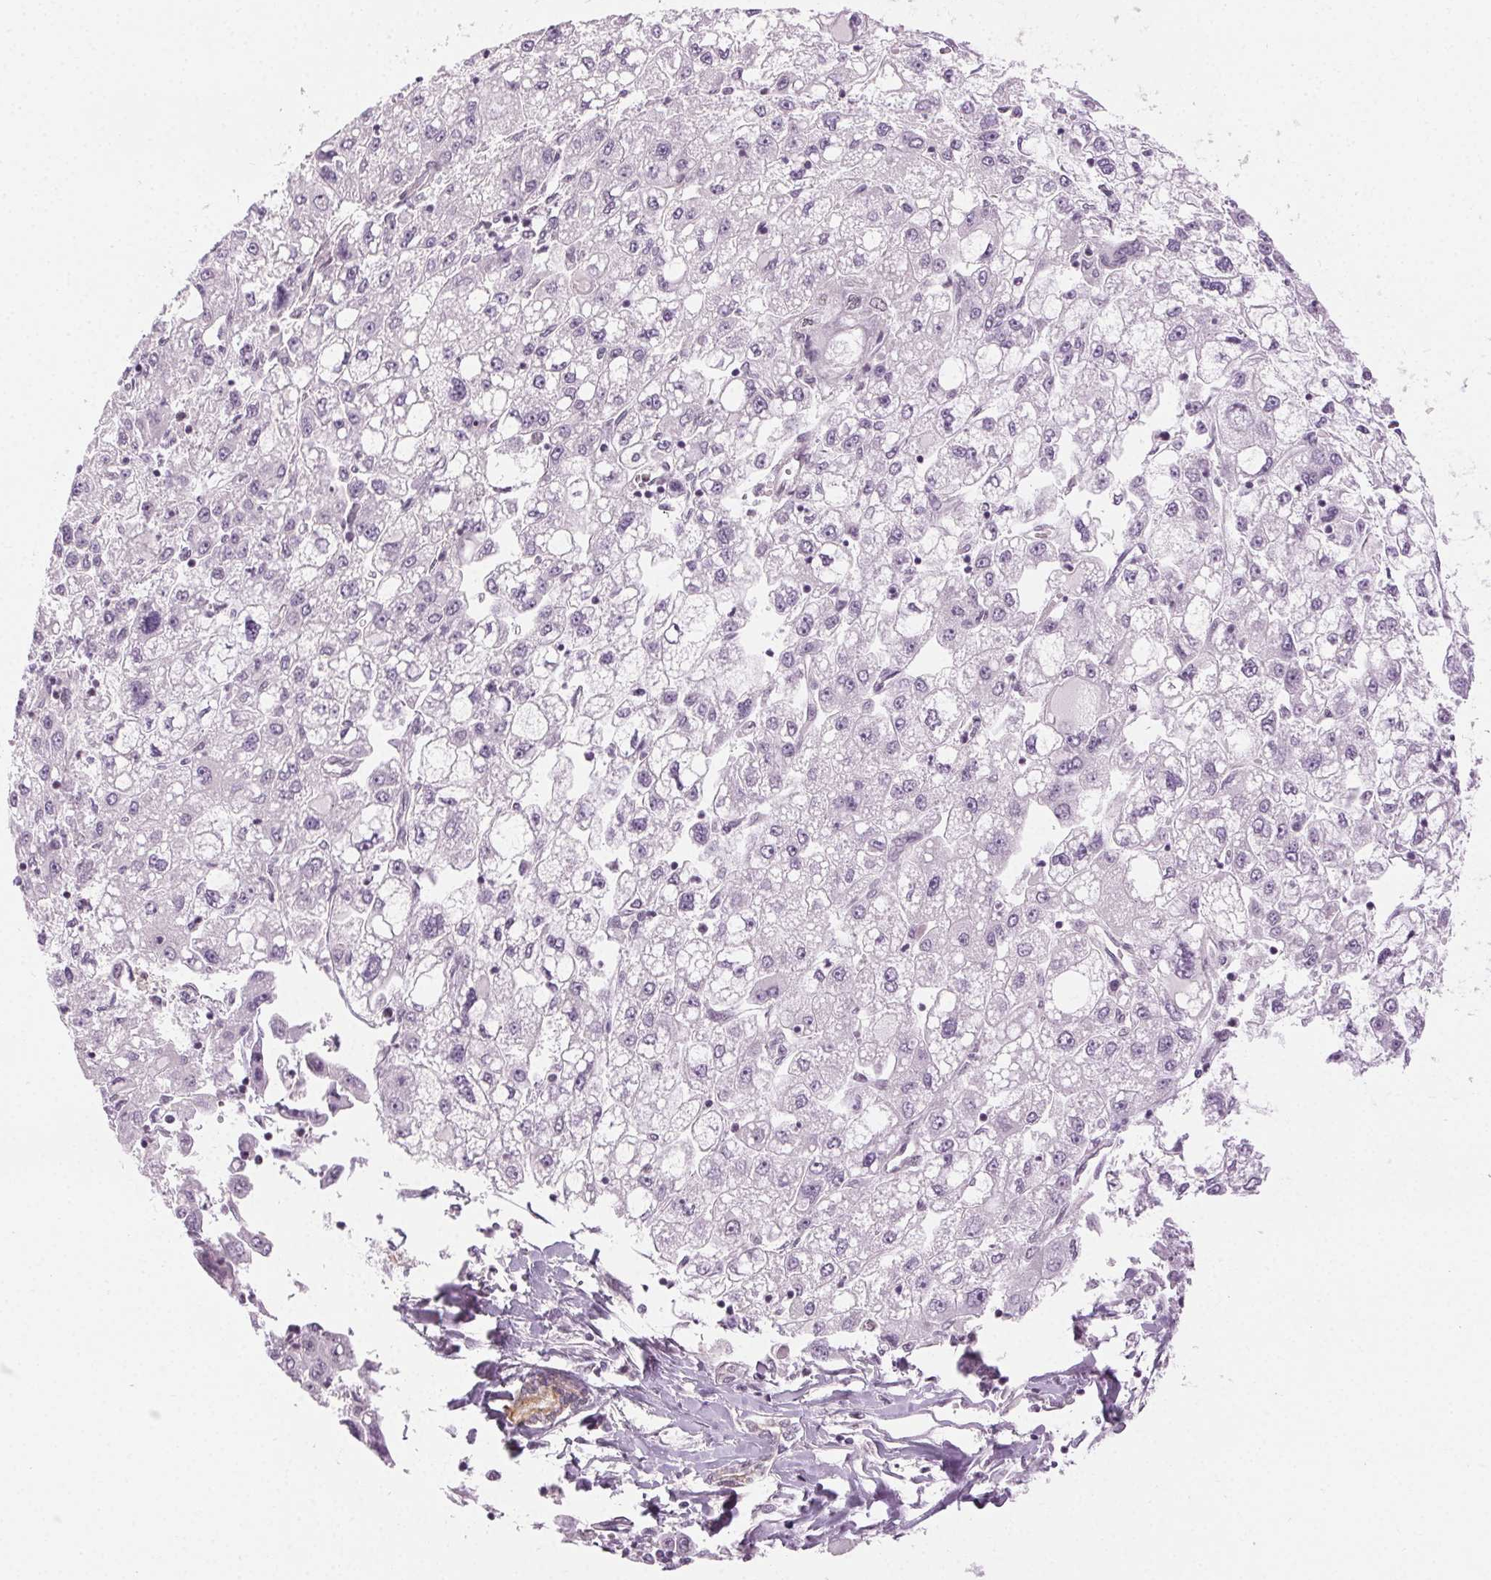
{"staining": {"intensity": "negative", "quantity": "none", "location": "none"}, "tissue": "liver cancer", "cell_type": "Tumor cells", "image_type": "cancer", "snomed": [{"axis": "morphology", "description": "Carcinoma, Hepatocellular, NOS"}, {"axis": "topography", "description": "Liver"}], "caption": "Liver cancer (hepatocellular carcinoma) stained for a protein using immunohistochemistry (IHC) demonstrates no expression tumor cells.", "gene": "AIF1L", "patient": {"sex": "male", "age": 40}}